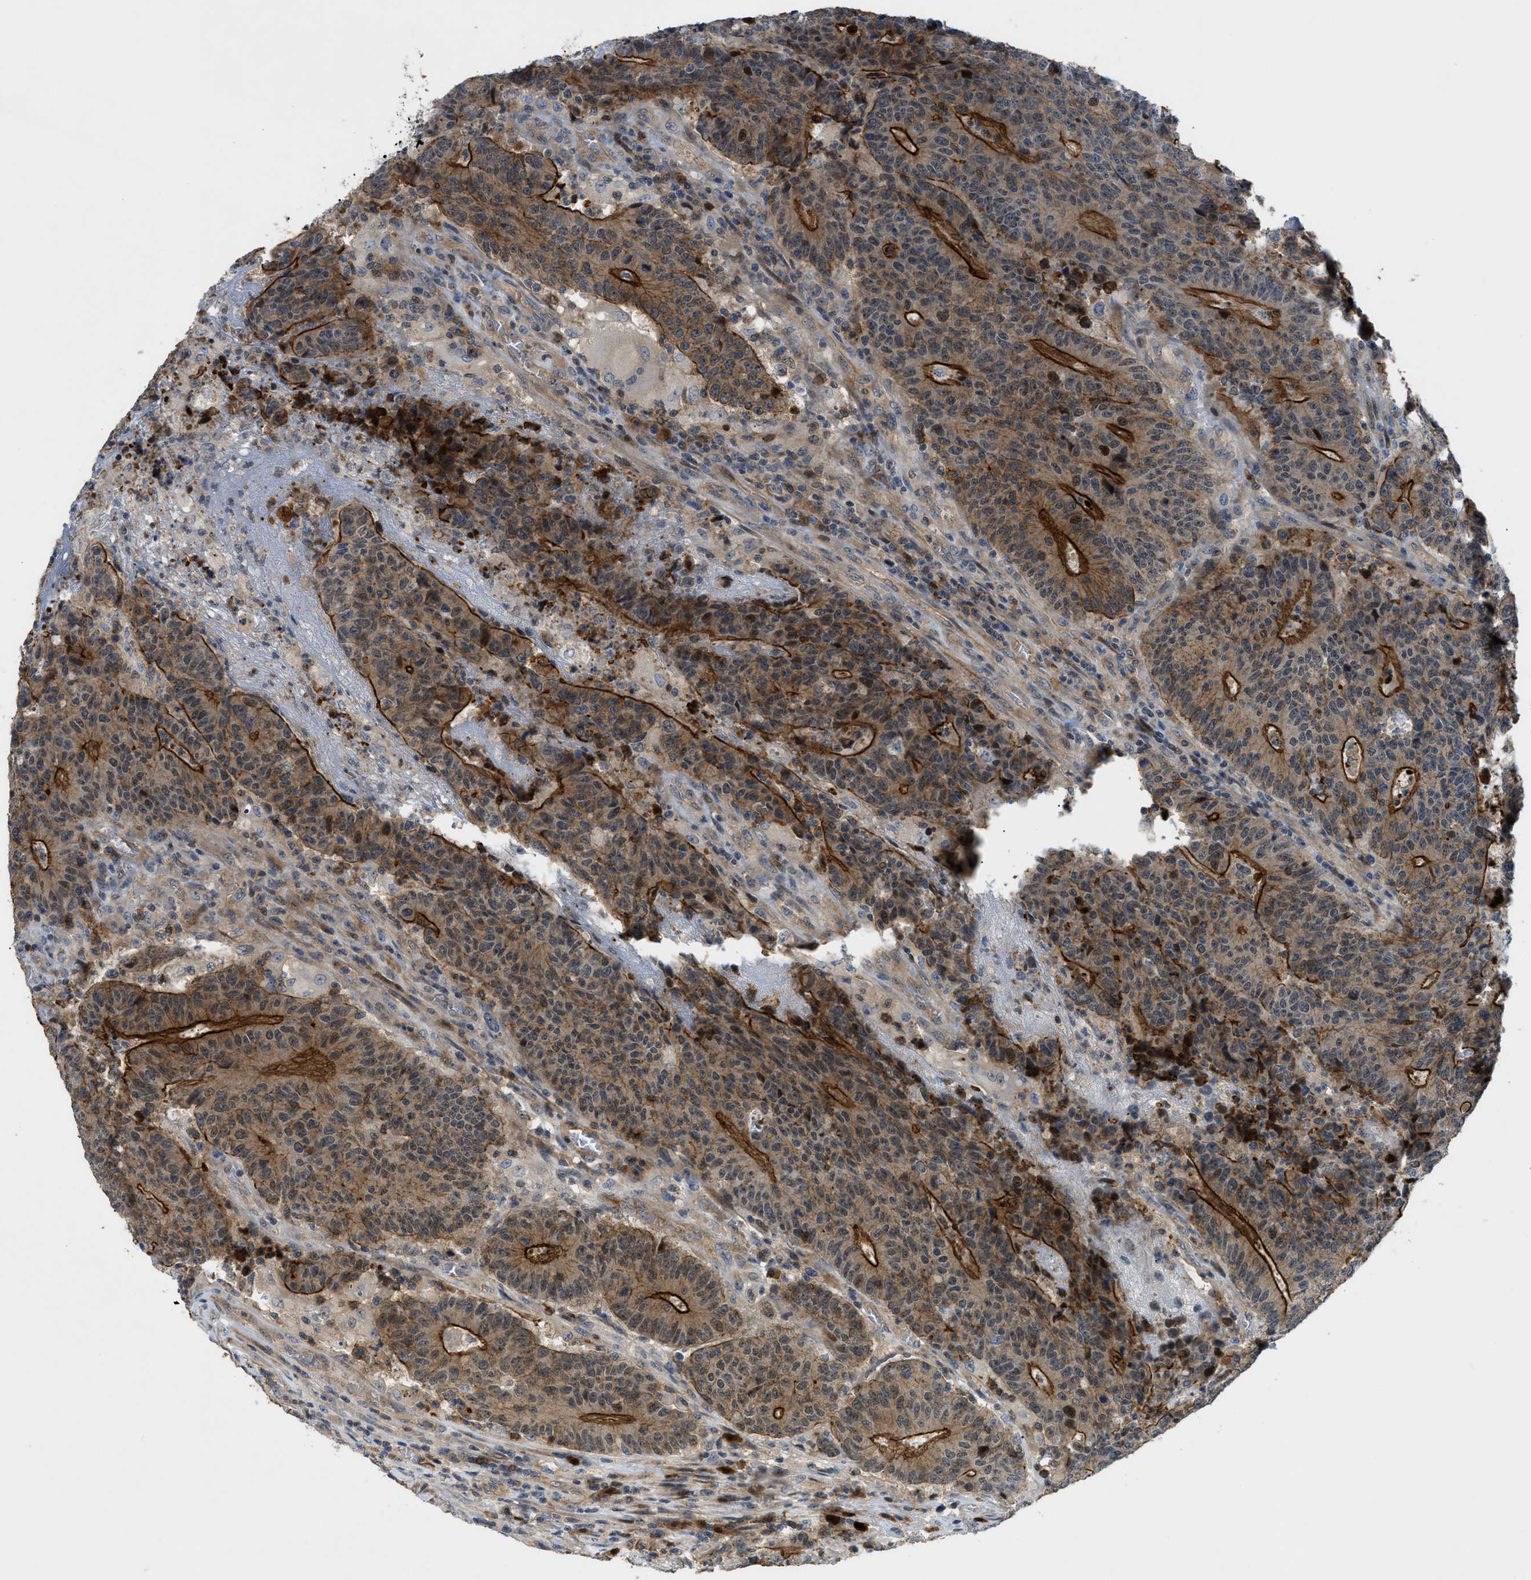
{"staining": {"intensity": "strong", "quantity": "25%-75%", "location": "cytoplasmic/membranous,nuclear"}, "tissue": "colorectal cancer", "cell_type": "Tumor cells", "image_type": "cancer", "snomed": [{"axis": "morphology", "description": "Normal tissue, NOS"}, {"axis": "morphology", "description": "Adenocarcinoma, NOS"}, {"axis": "topography", "description": "Colon"}], "caption": "The immunohistochemical stain labels strong cytoplasmic/membranous and nuclear expression in tumor cells of colorectal cancer (adenocarcinoma) tissue.", "gene": "TRAK2", "patient": {"sex": "female", "age": 75}}